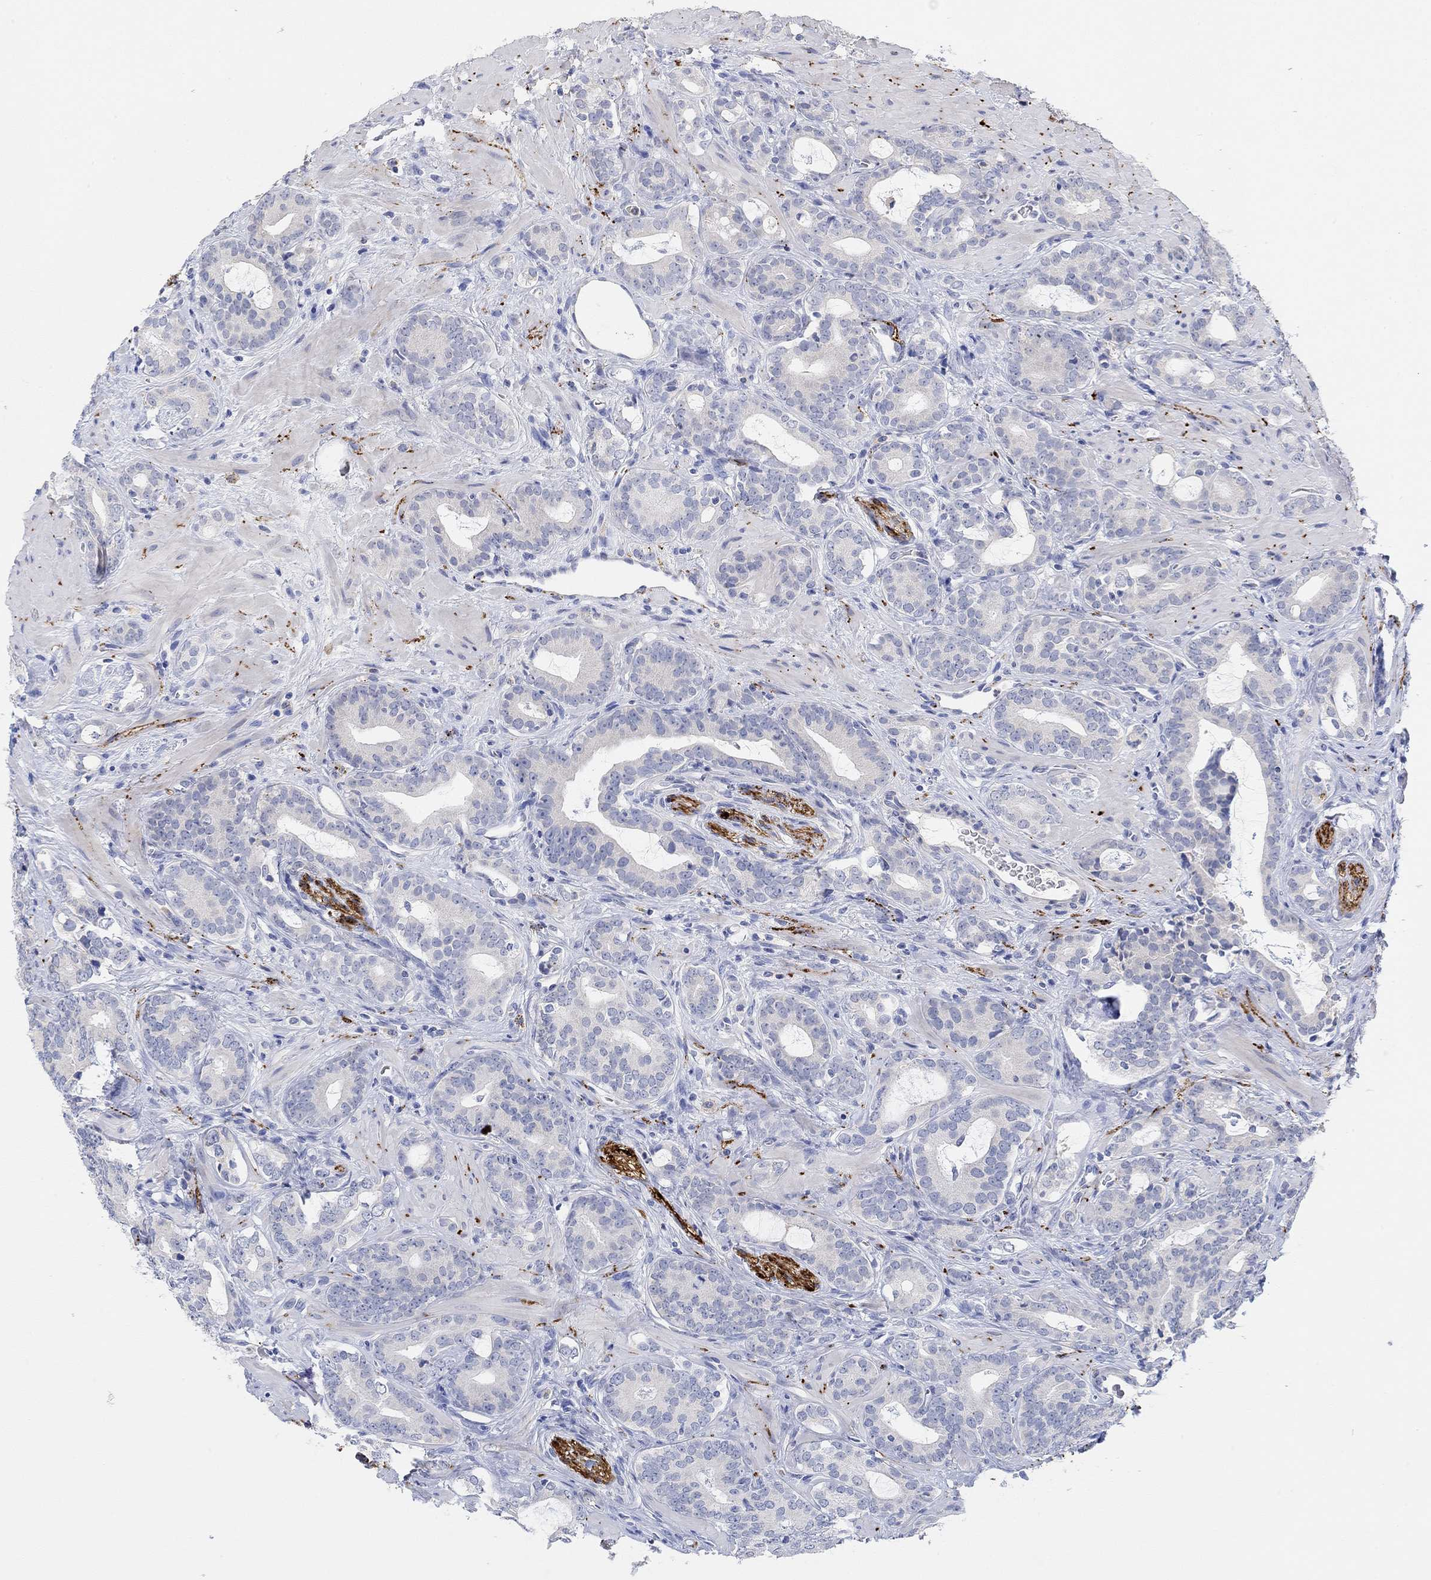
{"staining": {"intensity": "negative", "quantity": "none", "location": "none"}, "tissue": "prostate cancer", "cell_type": "Tumor cells", "image_type": "cancer", "snomed": [{"axis": "morphology", "description": "Adenocarcinoma, NOS"}, {"axis": "topography", "description": "Prostate"}], "caption": "DAB (3,3'-diaminobenzidine) immunohistochemical staining of adenocarcinoma (prostate) displays no significant expression in tumor cells. (Stains: DAB IHC with hematoxylin counter stain, Microscopy: brightfield microscopy at high magnification).", "gene": "VAT1L", "patient": {"sex": "male", "age": 55}}